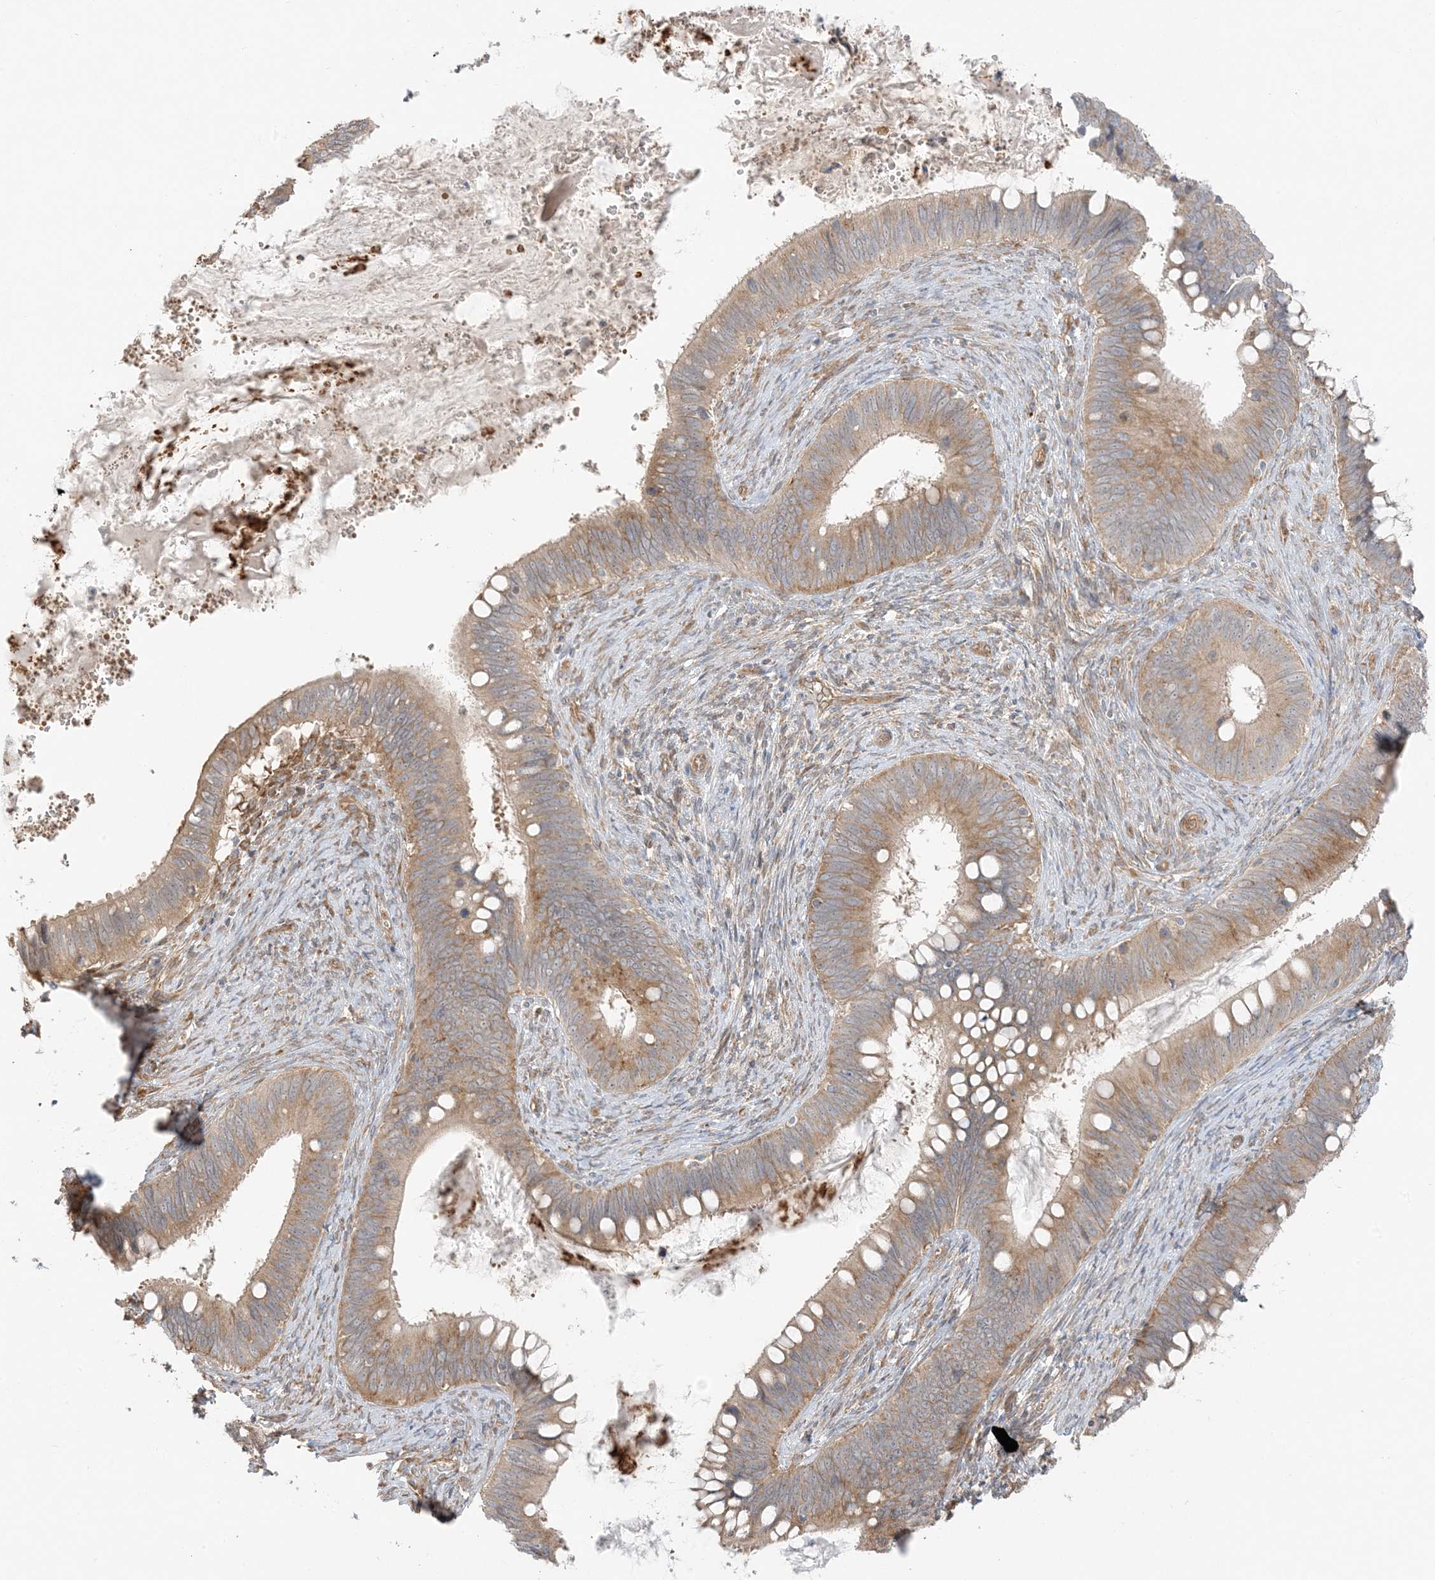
{"staining": {"intensity": "moderate", "quantity": ">75%", "location": "cytoplasmic/membranous"}, "tissue": "cervical cancer", "cell_type": "Tumor cells", "image_type": "cancer", "snomed": [{"axis": "morphology", "description": "Adenocarcinoma, NOS"}, {"axis": "topography", "description": "Cervix"}], "caption": "Cervical cancer (adenocarcinoma) stained with IHC exhibits moderate cytoplasmic/membranous expression in about >75% of tumor cells.", "gene": "UBAP2L", "patient": {"sex": "female", "age": 42}}